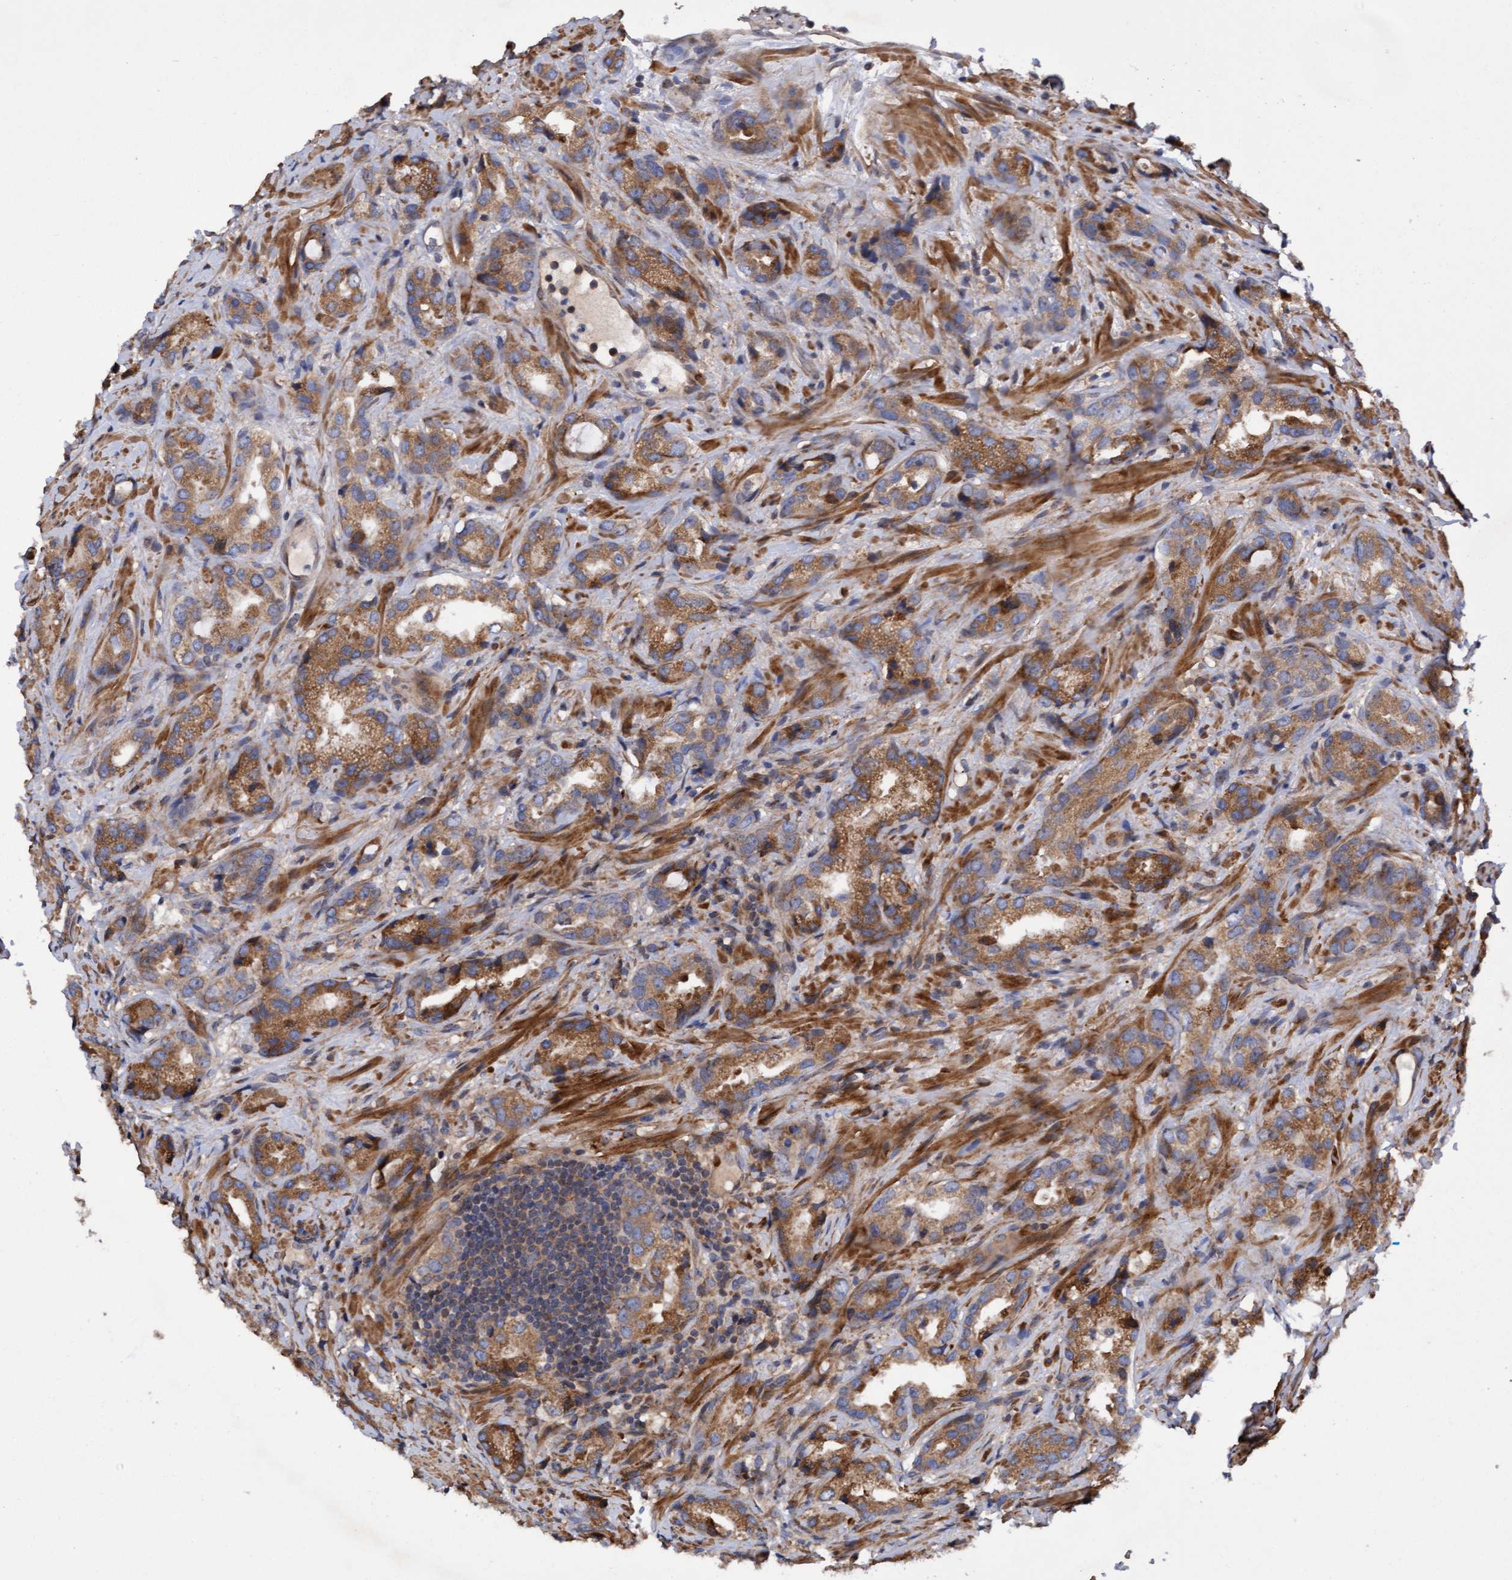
{"staining": {"intensity": "moderate", "quantity": ">75%", "location": "cytoplasmic/membranous"}, "tissue": "prostate cancer", "cell_type": "Tumor cells", "image_type": "cancer", "snomed": [{"axis": "morphology", "description": "Adenocarcinoma, High grade"}, {"axis": "topography", "description": "Prostate"}], "caption": "Tumor cells show medium levels of moderate cytoplasmic/membranous expression in approximately >75% of cells in adenocarcinoma (high-grade) (prostate).", "gene": "ELP5", "patient": {"sex": "male", "age": 63}}